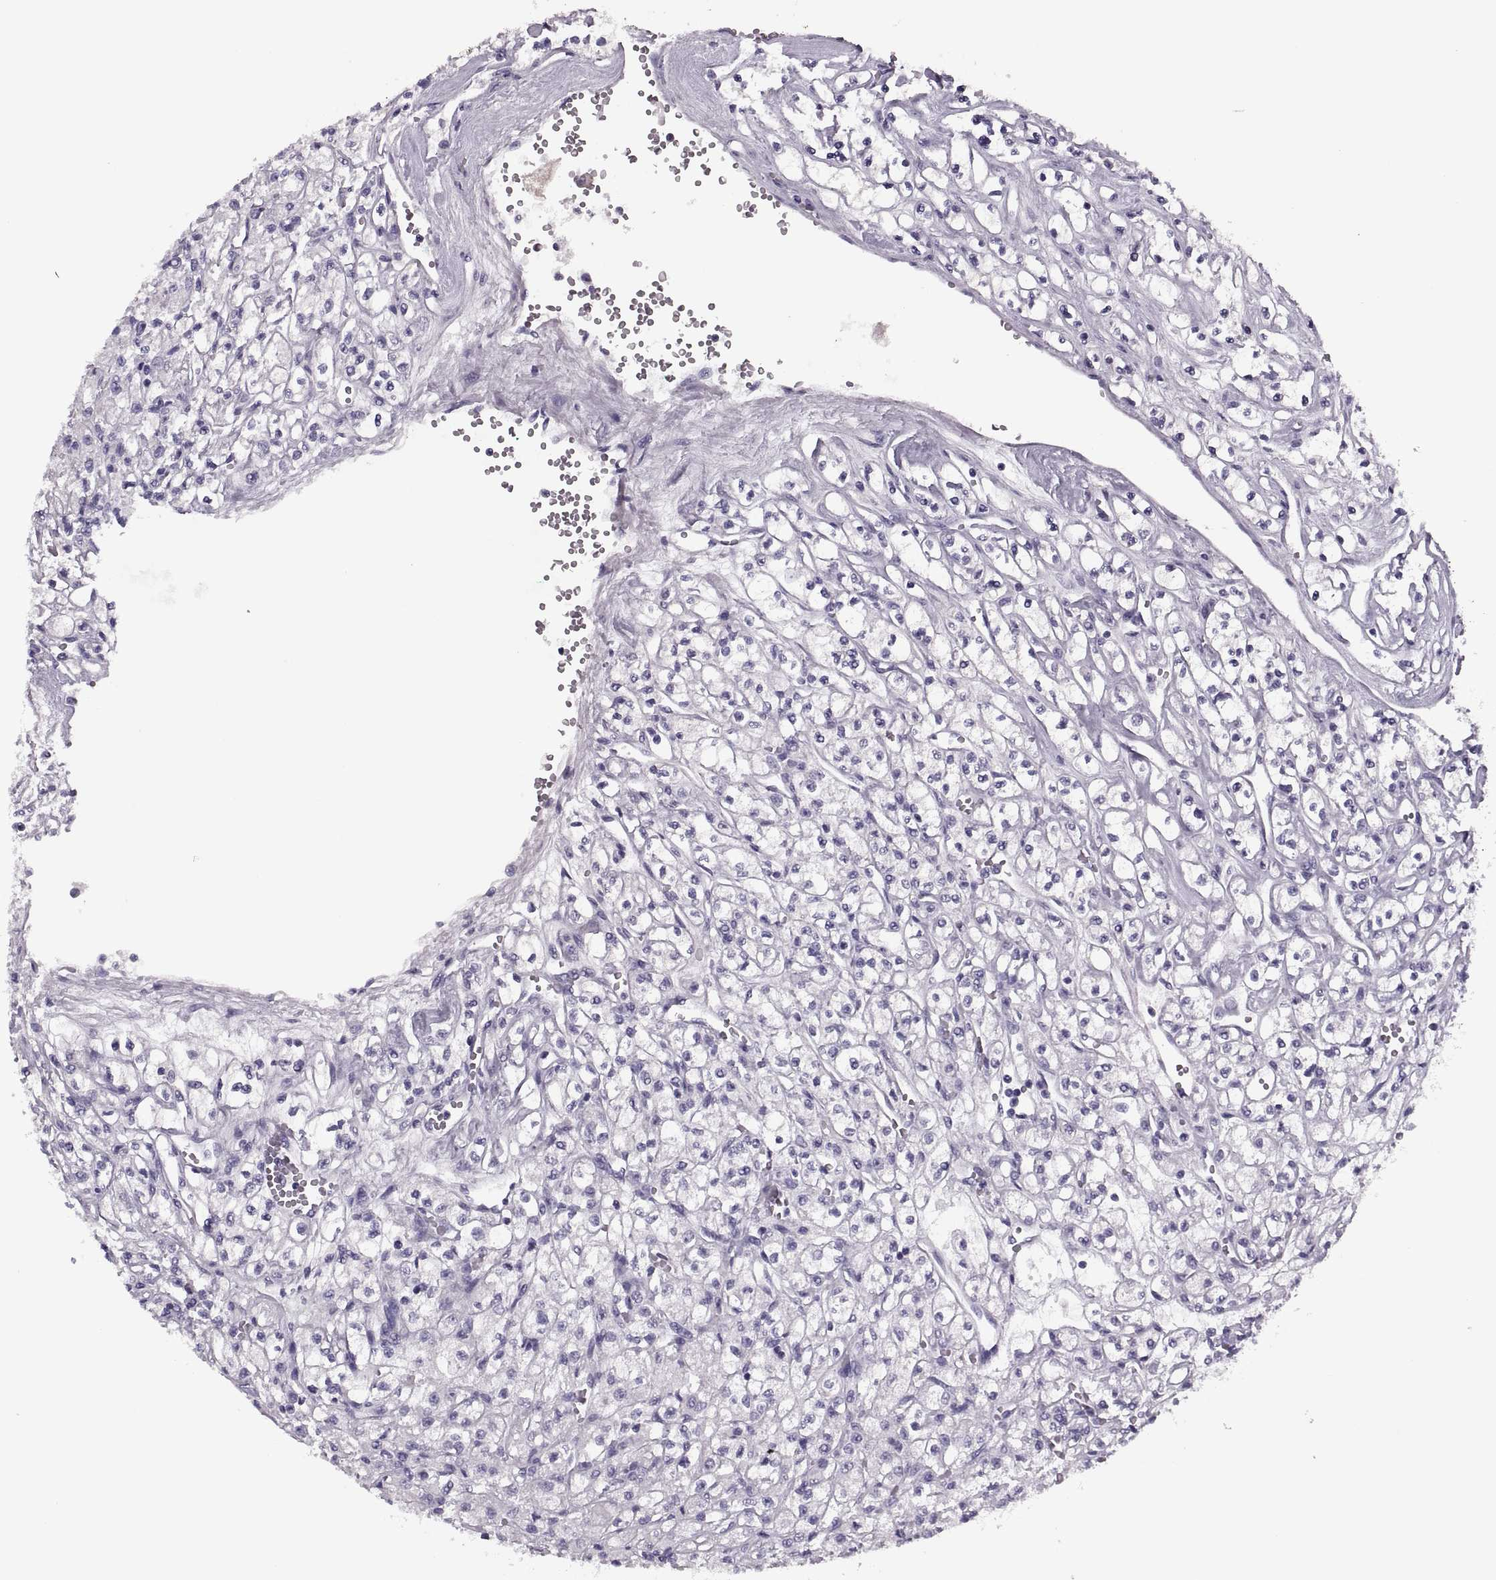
{"staining": {"intensity": "negative", "quantity": "none", "location": "none"}, "tissue": "renal cancer", "cell_type": "Tumor cells", "image_type": "cancer", "snomed": [{"axis": "morphology", "description": "Adenocarcinoma, NOS"}, {"axis": "topography", "description": "Kidney"}], "caption": "Immunohistochemical staining of human renal cancer displays no significant expression in tumor cells.", "gene": "PRSS54", "patient": {"sex": "female", "age": 70}}